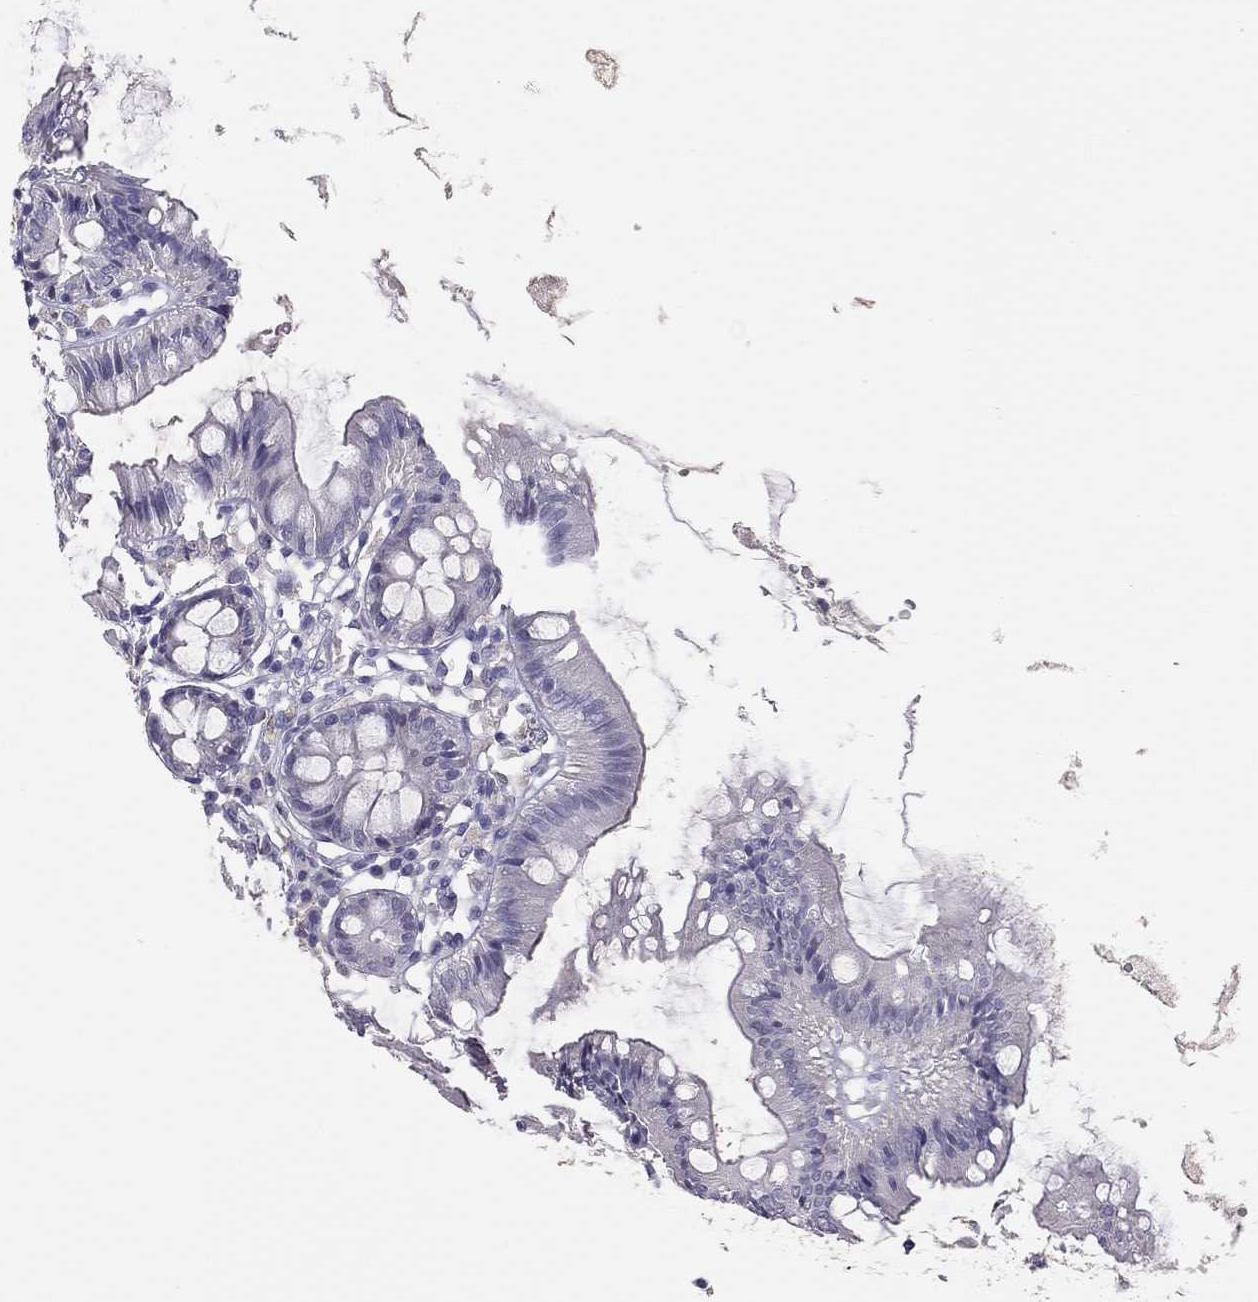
{"staining": {"intensity": "negative", "quantity": "none", "location": "none"}, "tissue": "colon", "cell_type": "Endothelial cells", "image_type": "normal", "snomed": [{"axis": "morphology", "description": "Normal tissue, NOS"}, {"axis": "topography", "description": "Colon"}], "caption": "IHC micrograph of benign colon: human colon stained with DAB (3,3'-diaminobenzidine) demonstrates no significant protein positivity in endothelial cells.", "gene": "ADORA2A", "patient": {"sex": "female", "age": 84}}